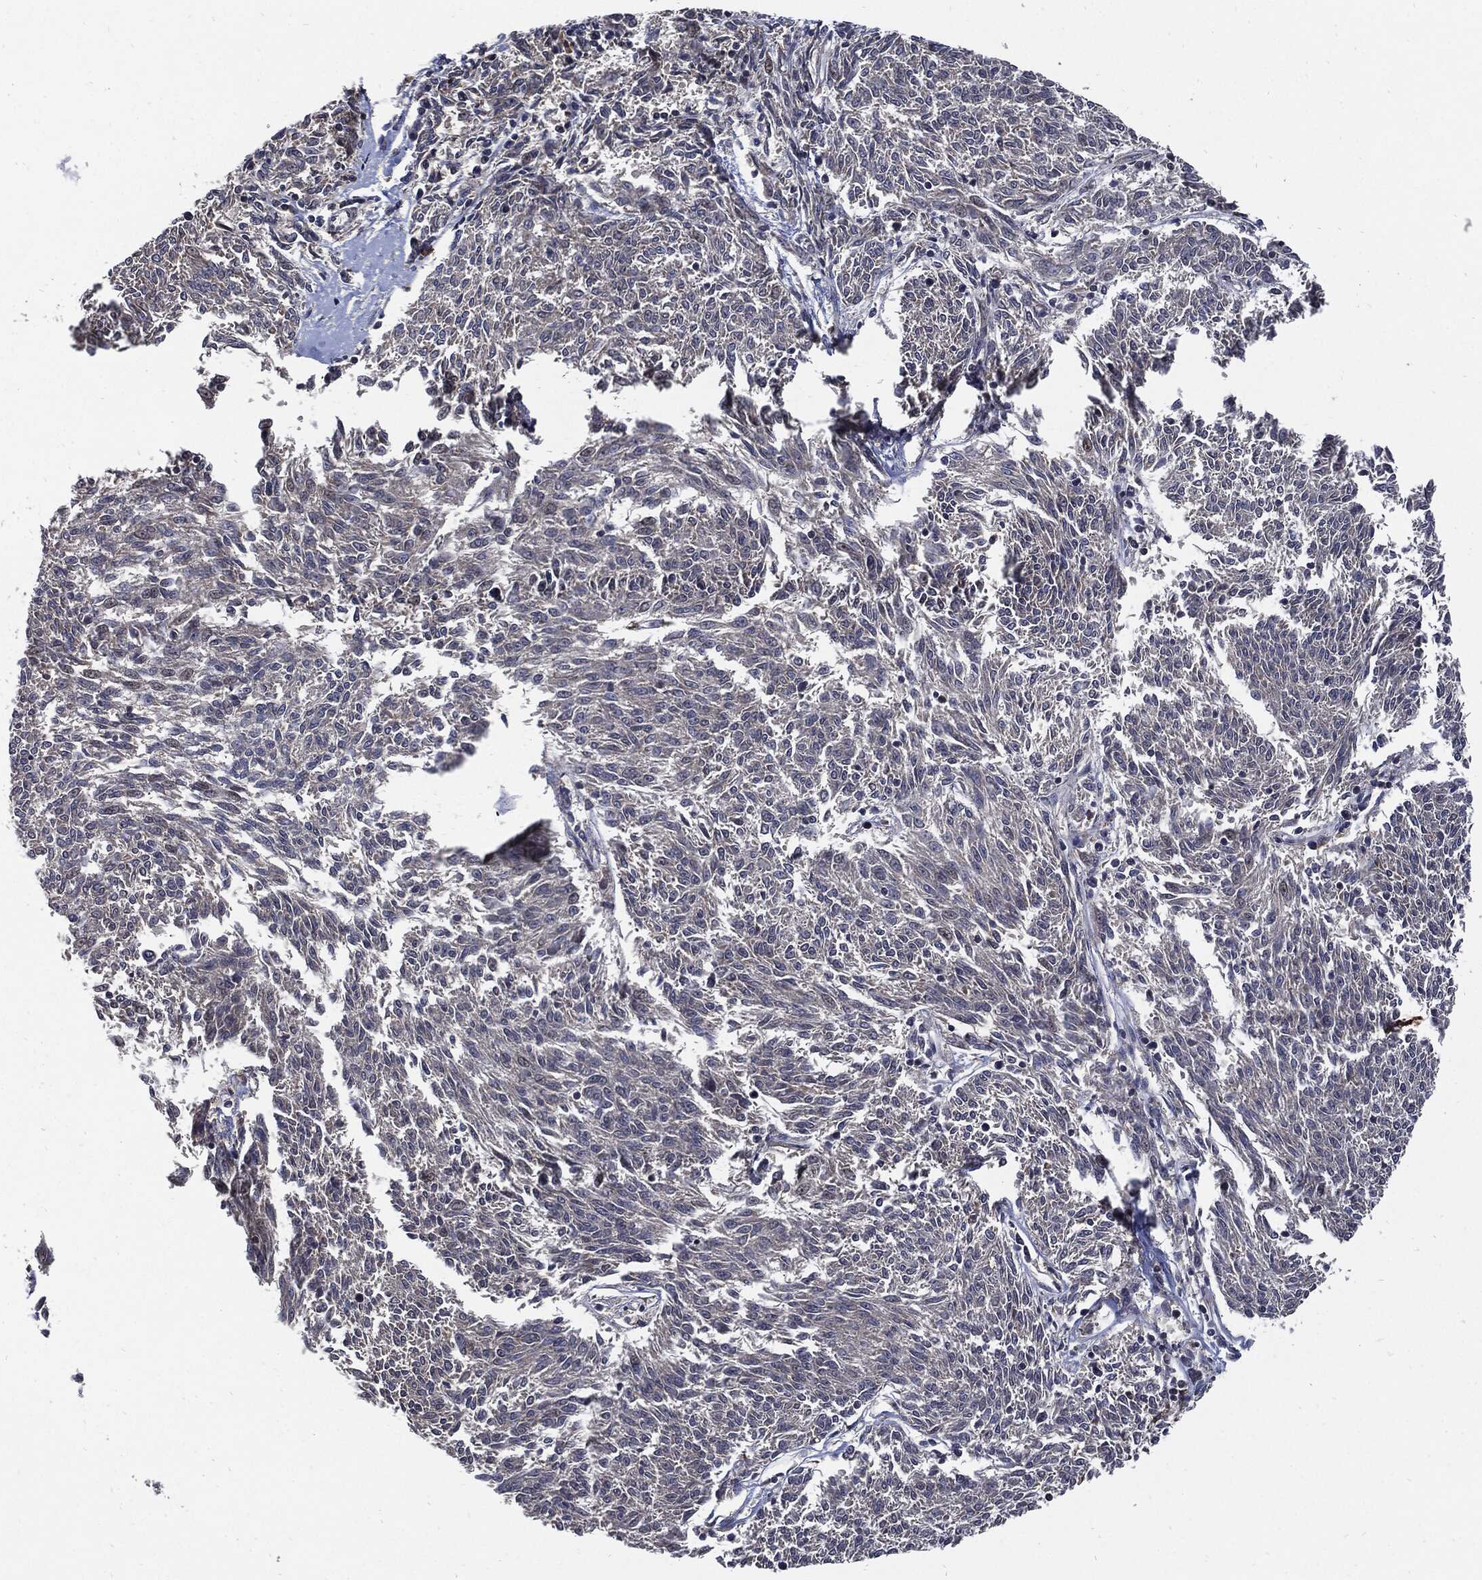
{"staining": {"intensity": "negative", "quantity": "none", "location": "none"}, "tissue": "melanoma", "cell_type": "Tumor cells", "image_type": "cancer", "snomed": [{"axis": "morphology", "description": "Malignant melanoma, NOS"}, {"axis": "topography", "description": "Skin"}], "caption": "Immunohistochemical staining of human melanoma demonstrates no significant positivity in tumor cells. (Brightfield microscopy of DAB (3,3'-diaminobenzidine) immunohistochemistry (IHC) at high magnification).", "gene": "SLC31A2", "patient": {"sex": "female", "age": 72}}